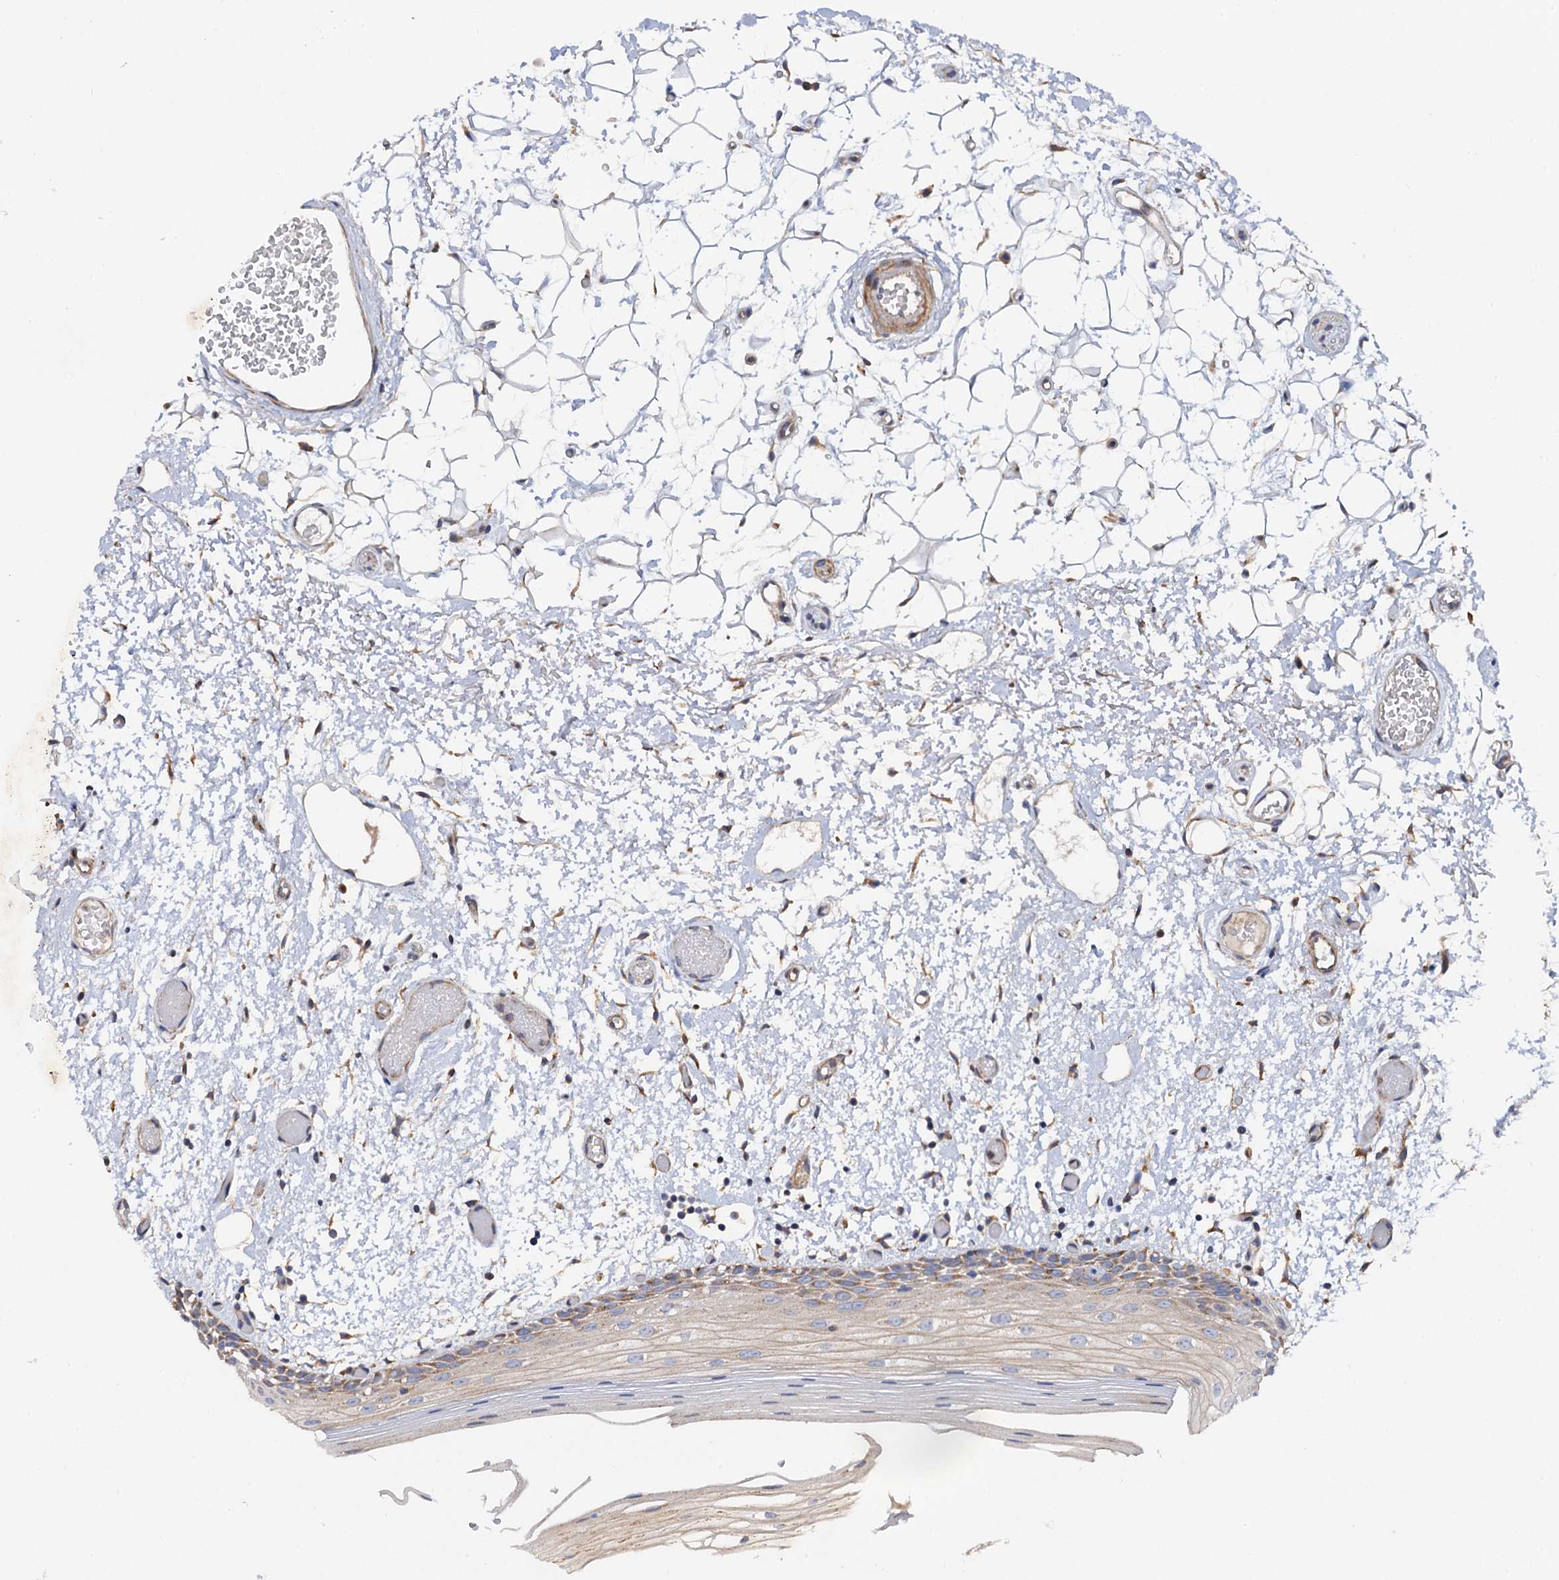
{"staining": {"intensity": "moderate", "quantity": "<25%", "location": "cytoplasmic/membranous"}, "tissue": "oral mucosa", "cell_type": "Squamous epithelial cells", "image_type": "normal", "snomed": [{"axis": "morphology", "description": "Normal tissue, NOS"}, {"axis": "topography", "description": "Oral tissue"}], "caption": "There is low levels of moderate cytoplasmic/membranous positivity in squamous epithelial cells of normal oral mucosa, as demonstrated by immunohistochemical staining (brown color).", "gene": "MRPL48", "patient": {"sex": "male", "age": 52}}